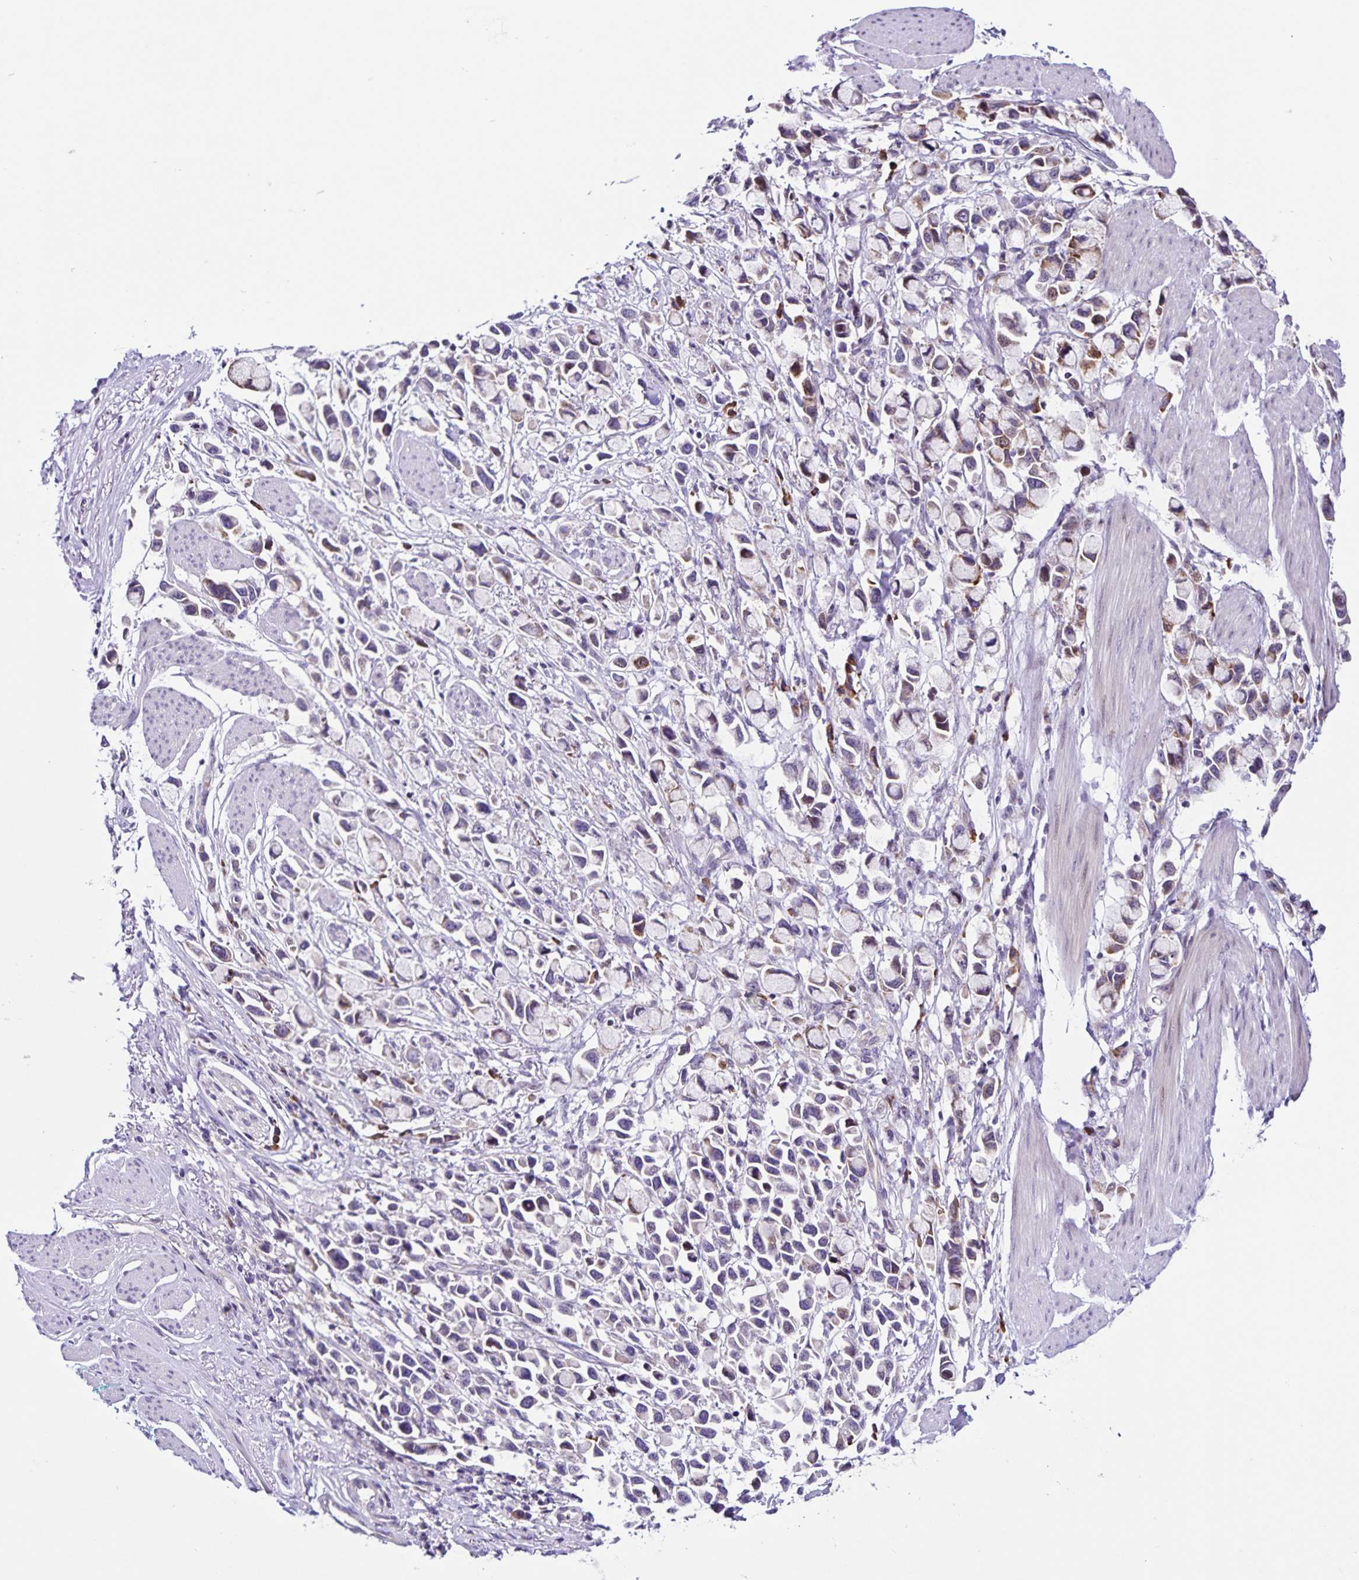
{"staining": {"intensity": "weak", "quantity": "<25%", "location": "cytoplasmic/membranous"}, "tissue": "stomach cancer", "cell_type": "Tumor cells", "image_type": "cancer", "snomed": [{"axis": "morphology", "description": "Adenocarcinoma, NOS"}, {"axis": "topography", "description": "Stomach"}], "caption": "Immunohistochemistry micrograph of human adenocarcinoma (stomach) stained for a protein (brown), which exhibits no expression in tumor cells.", "gene": "RNFT2", "patient": {"sex": "female", "age": 81}}